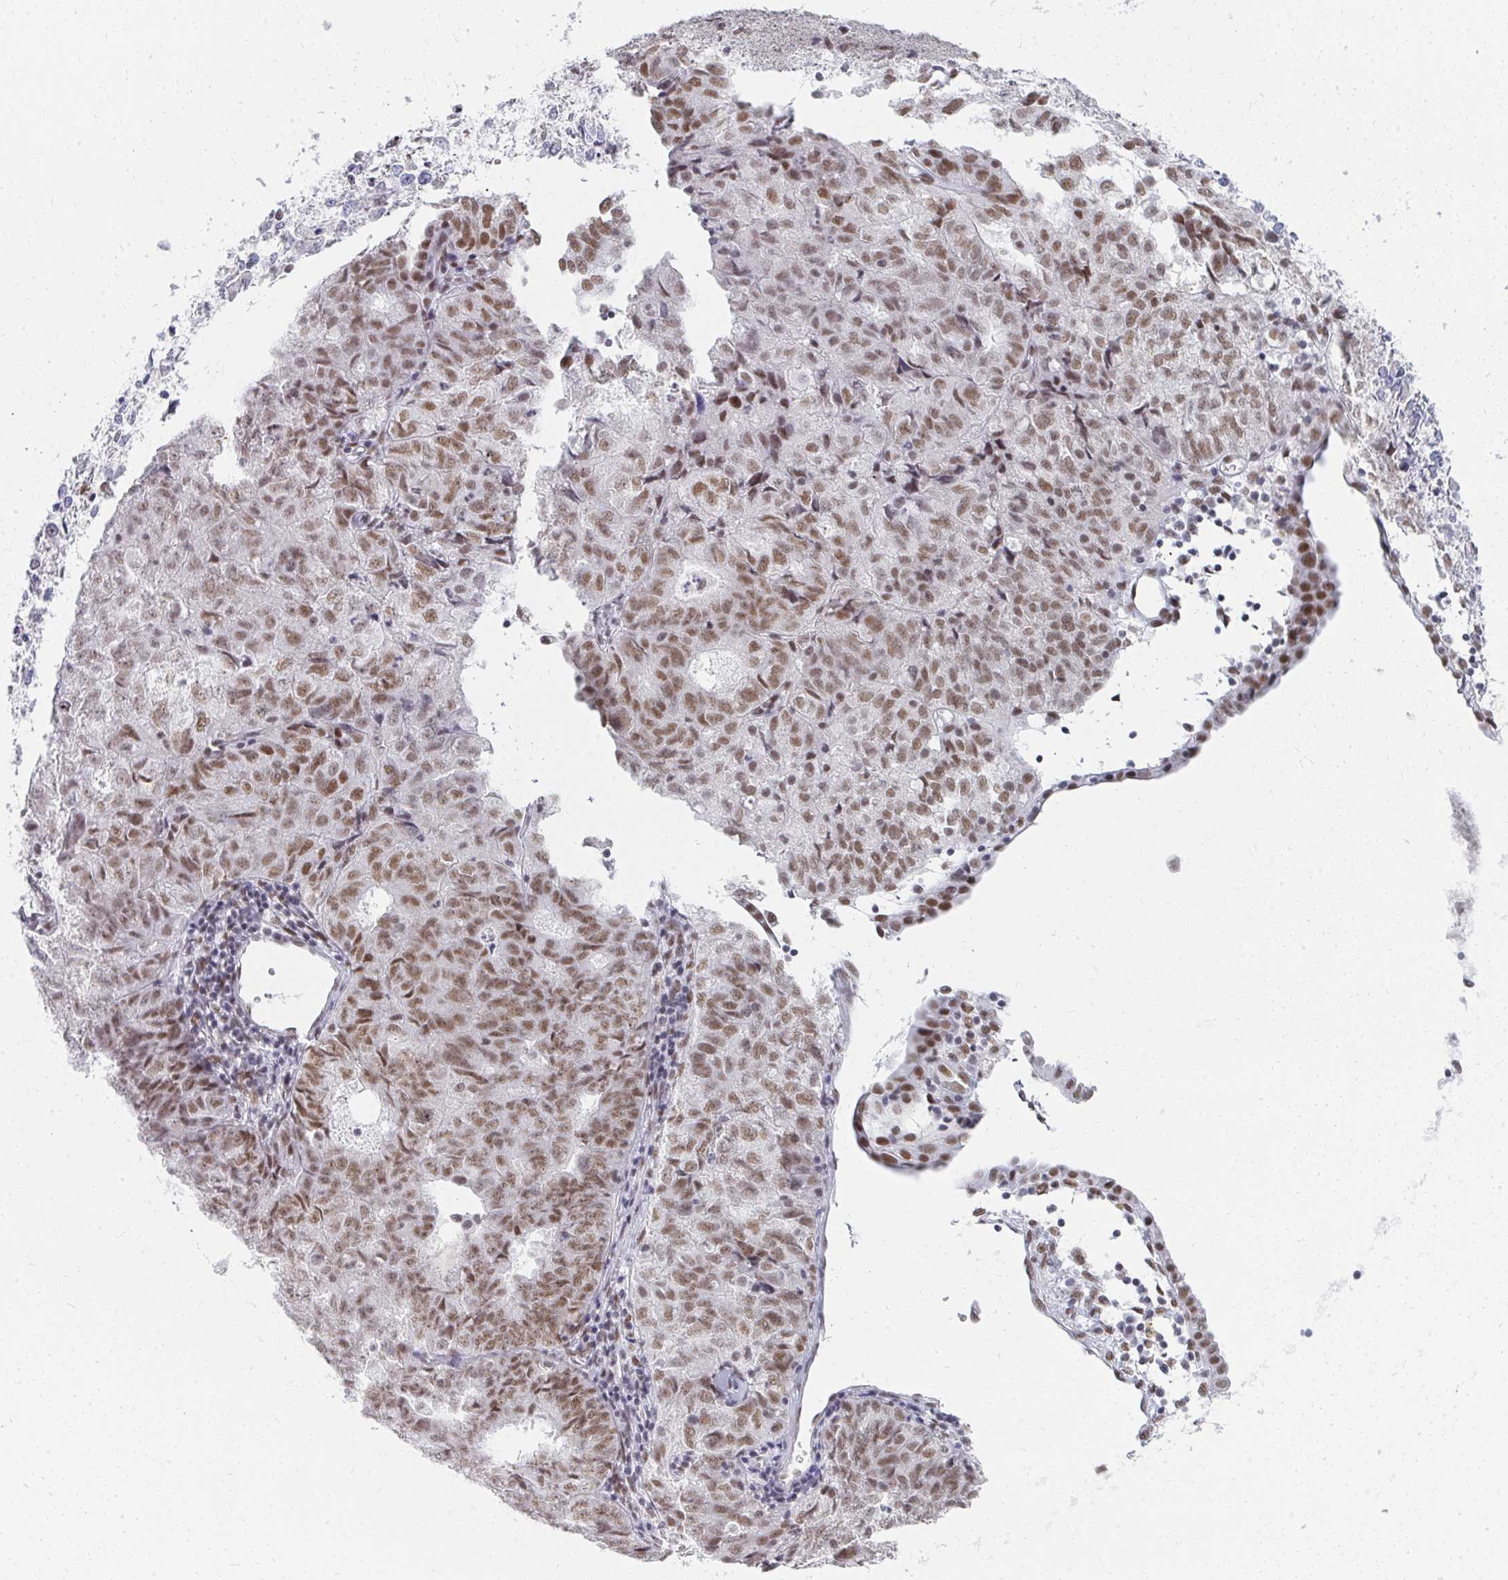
{"staining": {"intensity": "moderate", "quantity": ">75%", "location": "nuclear"}, "tissue": "endometrial cancer", "cell_type": "Tumor cells", "image_type": "cancer", "snomed": [{"axis": "morphology", "description": "Adenocarcinoma, NOS"}, {"axis": "topography", "description": "Endometrium"}], "caption": "Immunohistochemical staining of adenocarcinoma (endometrial) reveals moderate nuclear protein expression in about >75% of tumor cells.", "gene": "CREBBP", "patient": {"sex": "female", "age": 61}}